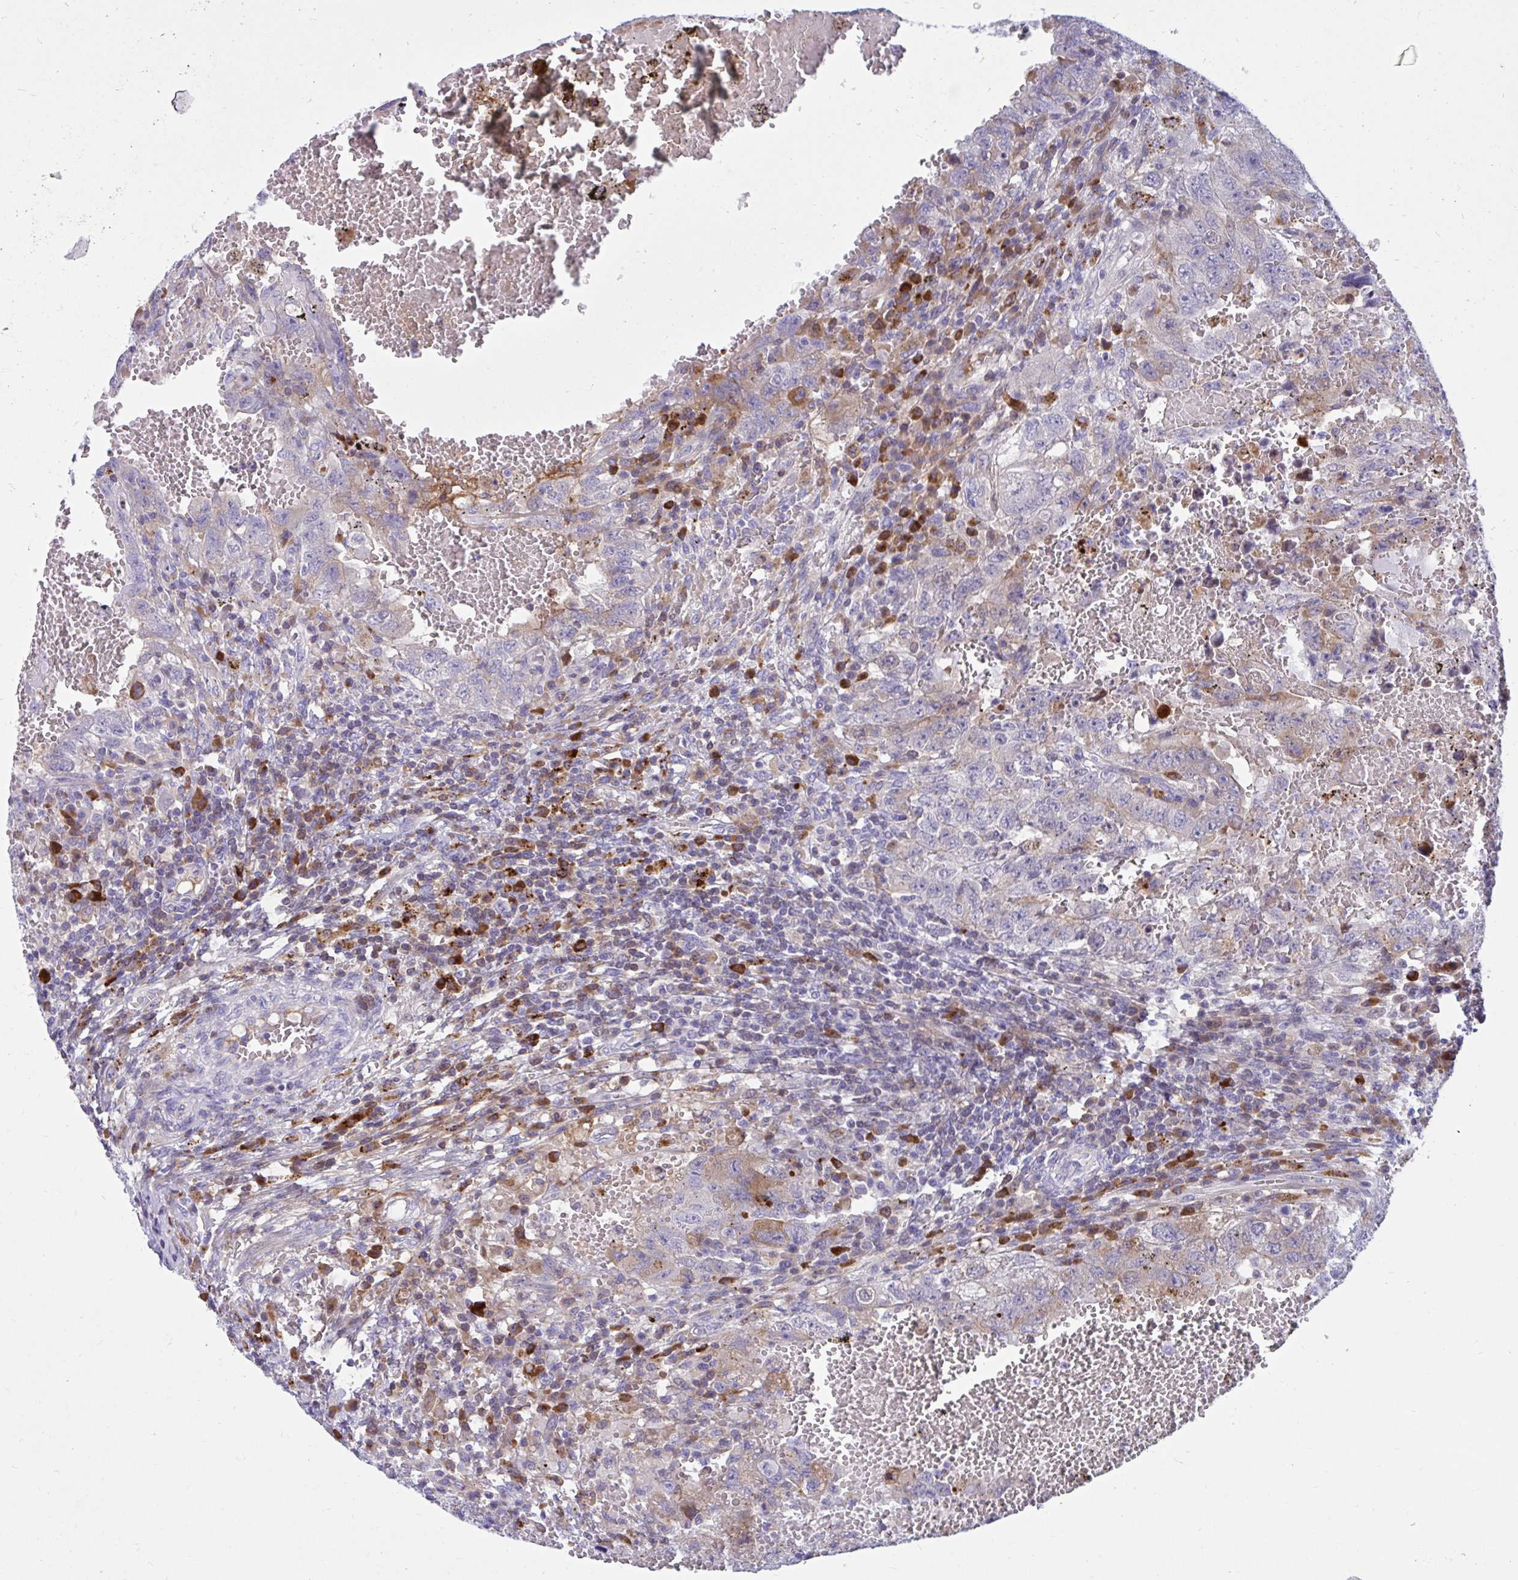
{"staining": {"intensity": "negative", "quantity": "none", "location": "none"}, "tissue": "testis cancer", "cell_type": "Tumor cells", "image_type": "cancer", "snomed": [{"axis": "morphology", "description": "Carcinoma, Embryonal, NOS"}, {"axis": "topography", "description": "Testis"}], "caption": "A high-resolution photomicrograph shows IHC staining of testis embryonal carcinoma, which reveals no significant positivity in tumor cells. (DAB (3,3'-diaminobenzidine) immunohistochemistry with hematoxylin counter stain).", "gene": "FAM219B", "patient": {"sex": "male", "age": 26}}